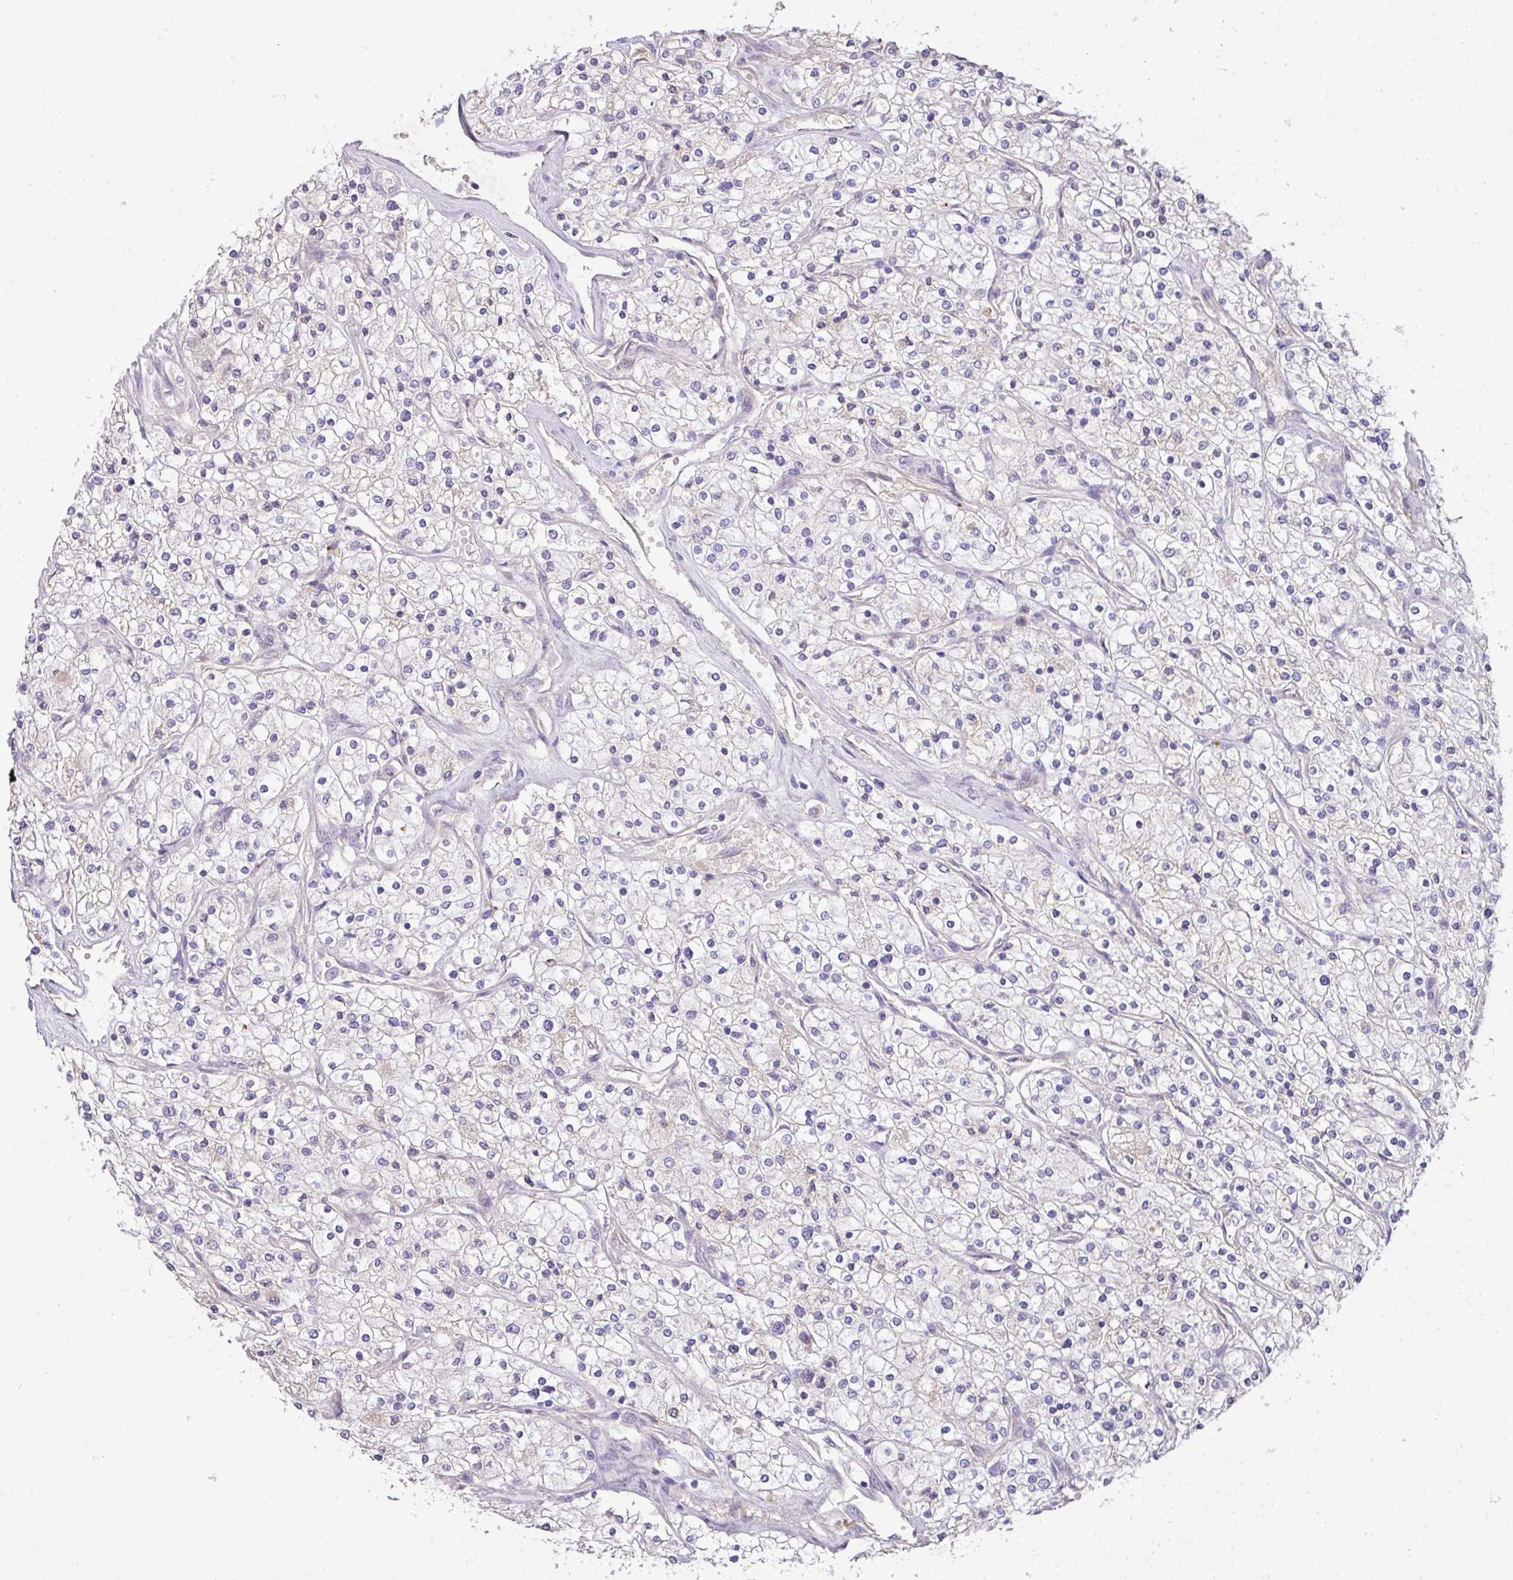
{"staining": {"intensity": "negative", "quantity": "none", "location": "none"}, "tissue": "renal cancer", "cell_type": "Tumor cells", "image_type": "cancer", "snomed": [{"axis": "morphology", "description": "Adenocarcinoma, NOS"}, {"axis": "topography", "description": "Kidney"}], "caption": "An IHC micrograph of renal cancer (adenocarcinoma) is shown. There is no staining in tumor cells of renal cancer (adenocarcinoma).", "gene": "ZNF266", "patient": {"sex": "male", "age": 80}}